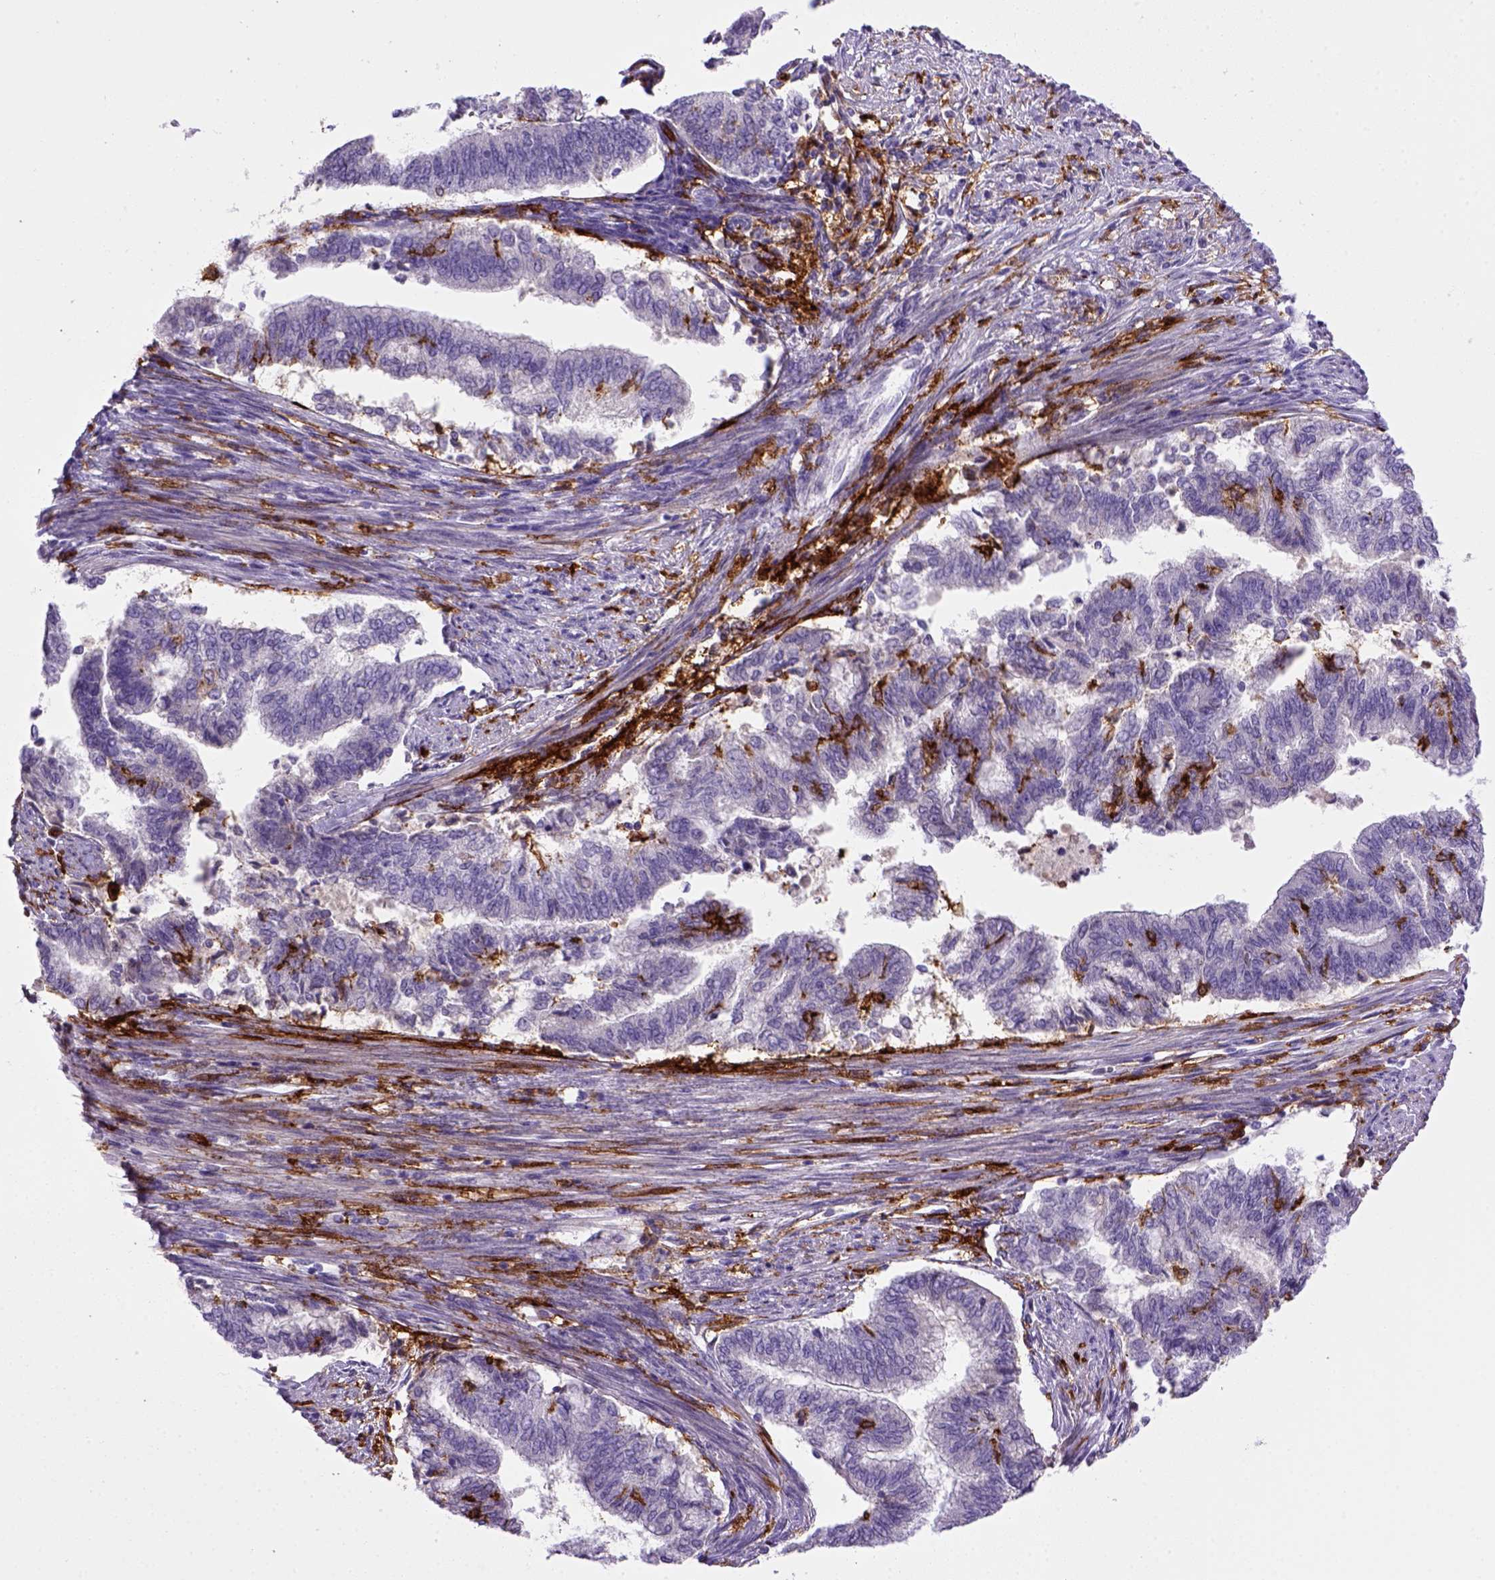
{"staining": {"intensity": "negative", "quantity": "none", "location": "none"}, "tissue": "endometrial cancer", "cell_type": "Tumor cells", "image_type": "cancer", "snomed": [{"axis": "morphology", "description": "Adenocarcinoma, NOS"}, {"axis": "topography", "description": "Endometrium"}], "caption": "An image of adenocarcinoma (endometrial) stained for a protein shows no brown staining in tumor cells. The staining was performed using DAB to visualize the protein expression in brown, while the nuclei were stained in blue with hematoxylin (Magnification: 20x).", "gene": "CD14", "patient": {"sex": "female", "age": 65}}